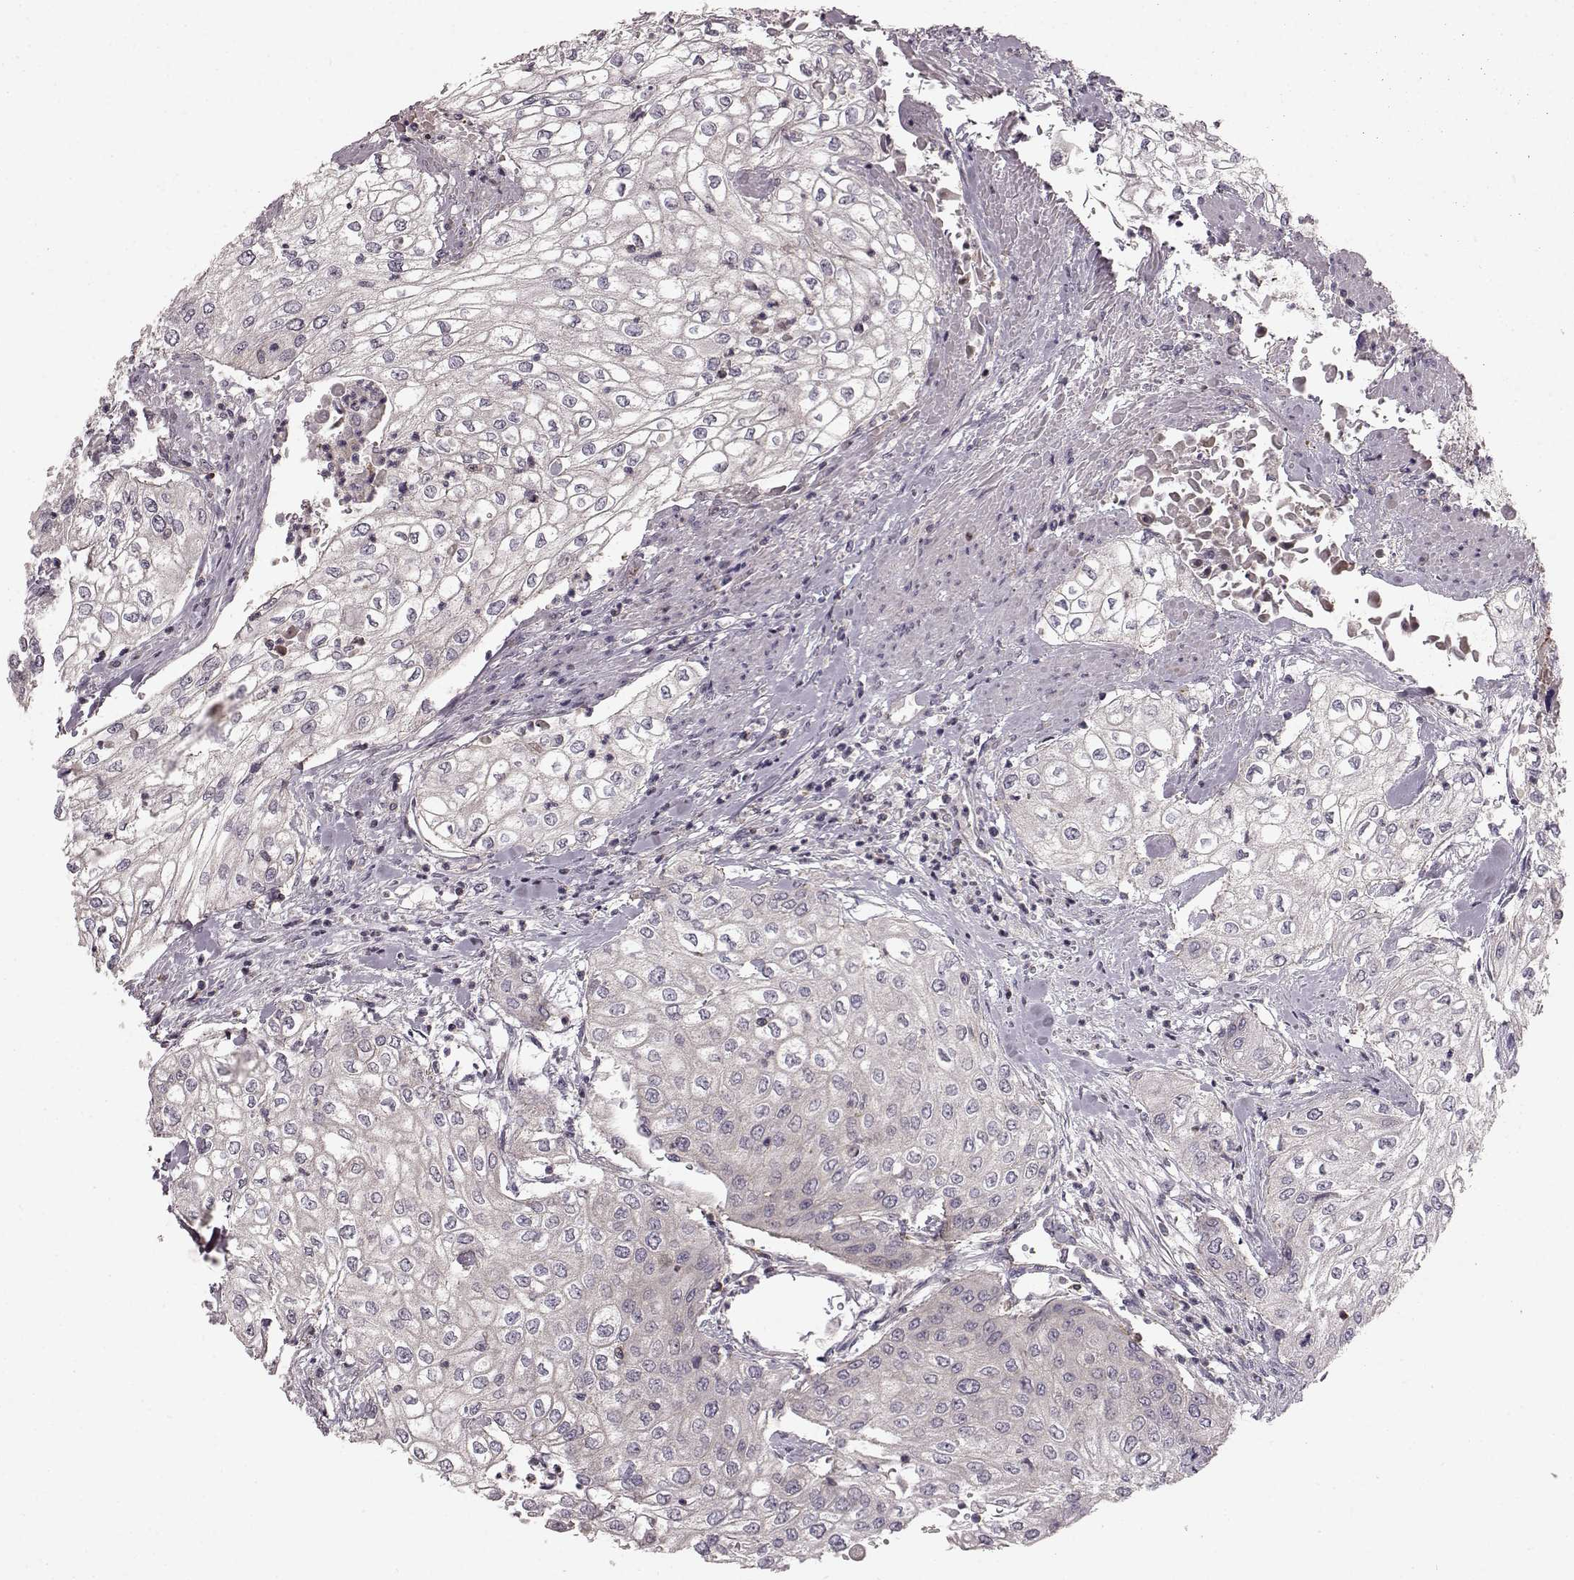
{"staining": {"intensity": "negative", "quantity": "none", "location": "none"}, "tissue": "urothelial cancer", "cell_type": "Tumor cells", "image_type": "cancer", "snomed": [{"axis": "morphology", "description": "Urothelial carcinoma, High grade"}, {"axis": "topography", "description": "Urinary bladder"}], "caption": "Immunohistochemistry image of neoplastic tissue: urothelial cancer stained with DAB (3,3'-diaminobenzidine) reveals no significant protein staining in tumor cells.", "gene": "SLC22A18", "patient": {"sex": "male", "age": 62}}